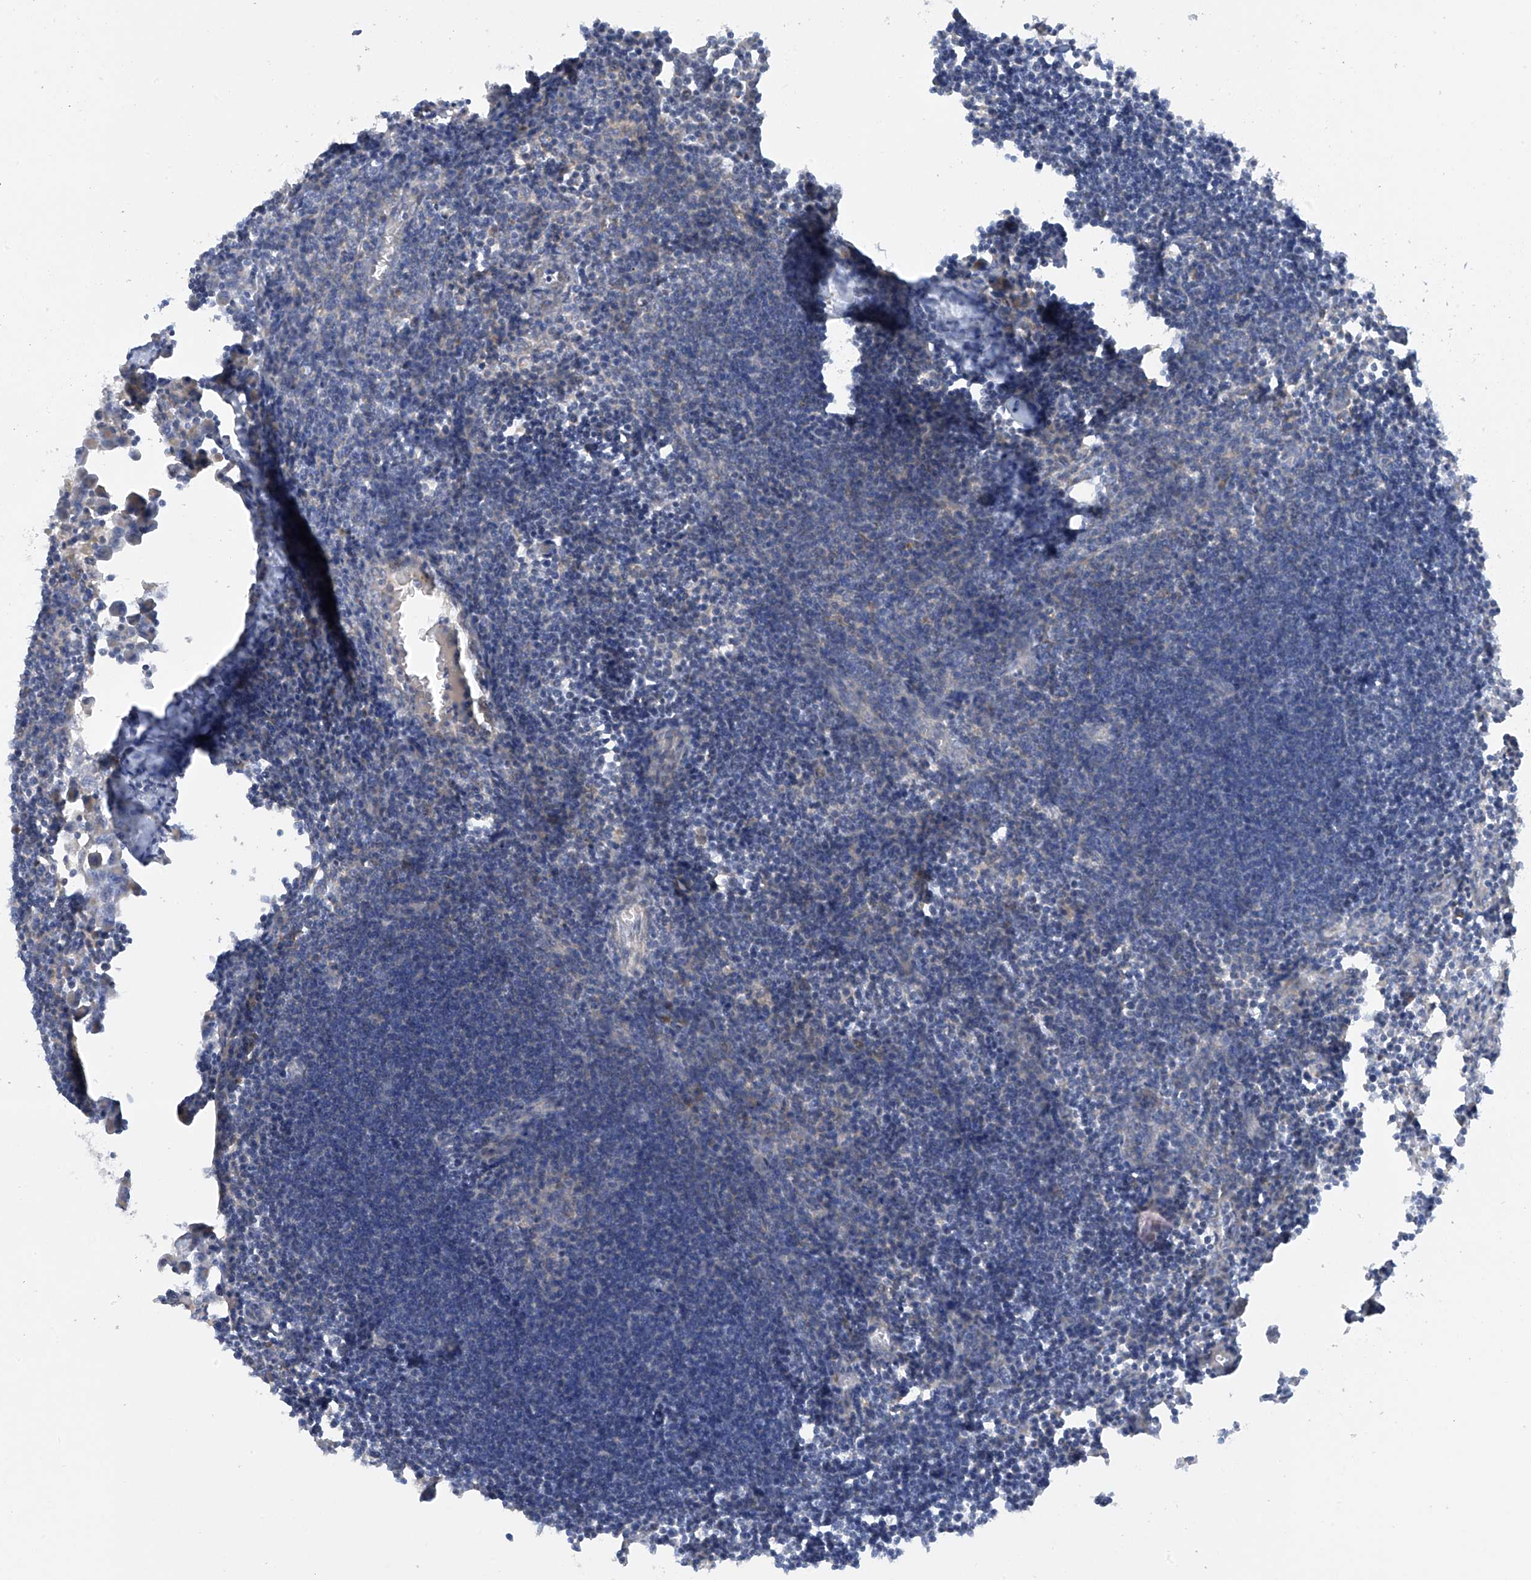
{"staining": {"intensity": "weak", "quantity": "<25%", "location": "cytoplasmic/membranous"}, "tissue": "lymph node", "cell_type": "Germinal center cells", "image_type": "normal", "snomed": [{"axis": "morphology", "description": "Normal tissue, NOS"}, {"axis": "morphology", "description": "Malignant melanoma, Metastatic site"}, {"axis": "topography", "description": "Lymph node"}], "caption": "Immunohistochemical staining of unremarkable lymph node demonstrates no significant expression in germinal center cells.", "gene": "METTL18", "patient": {"sex": "male", "age": 41}}